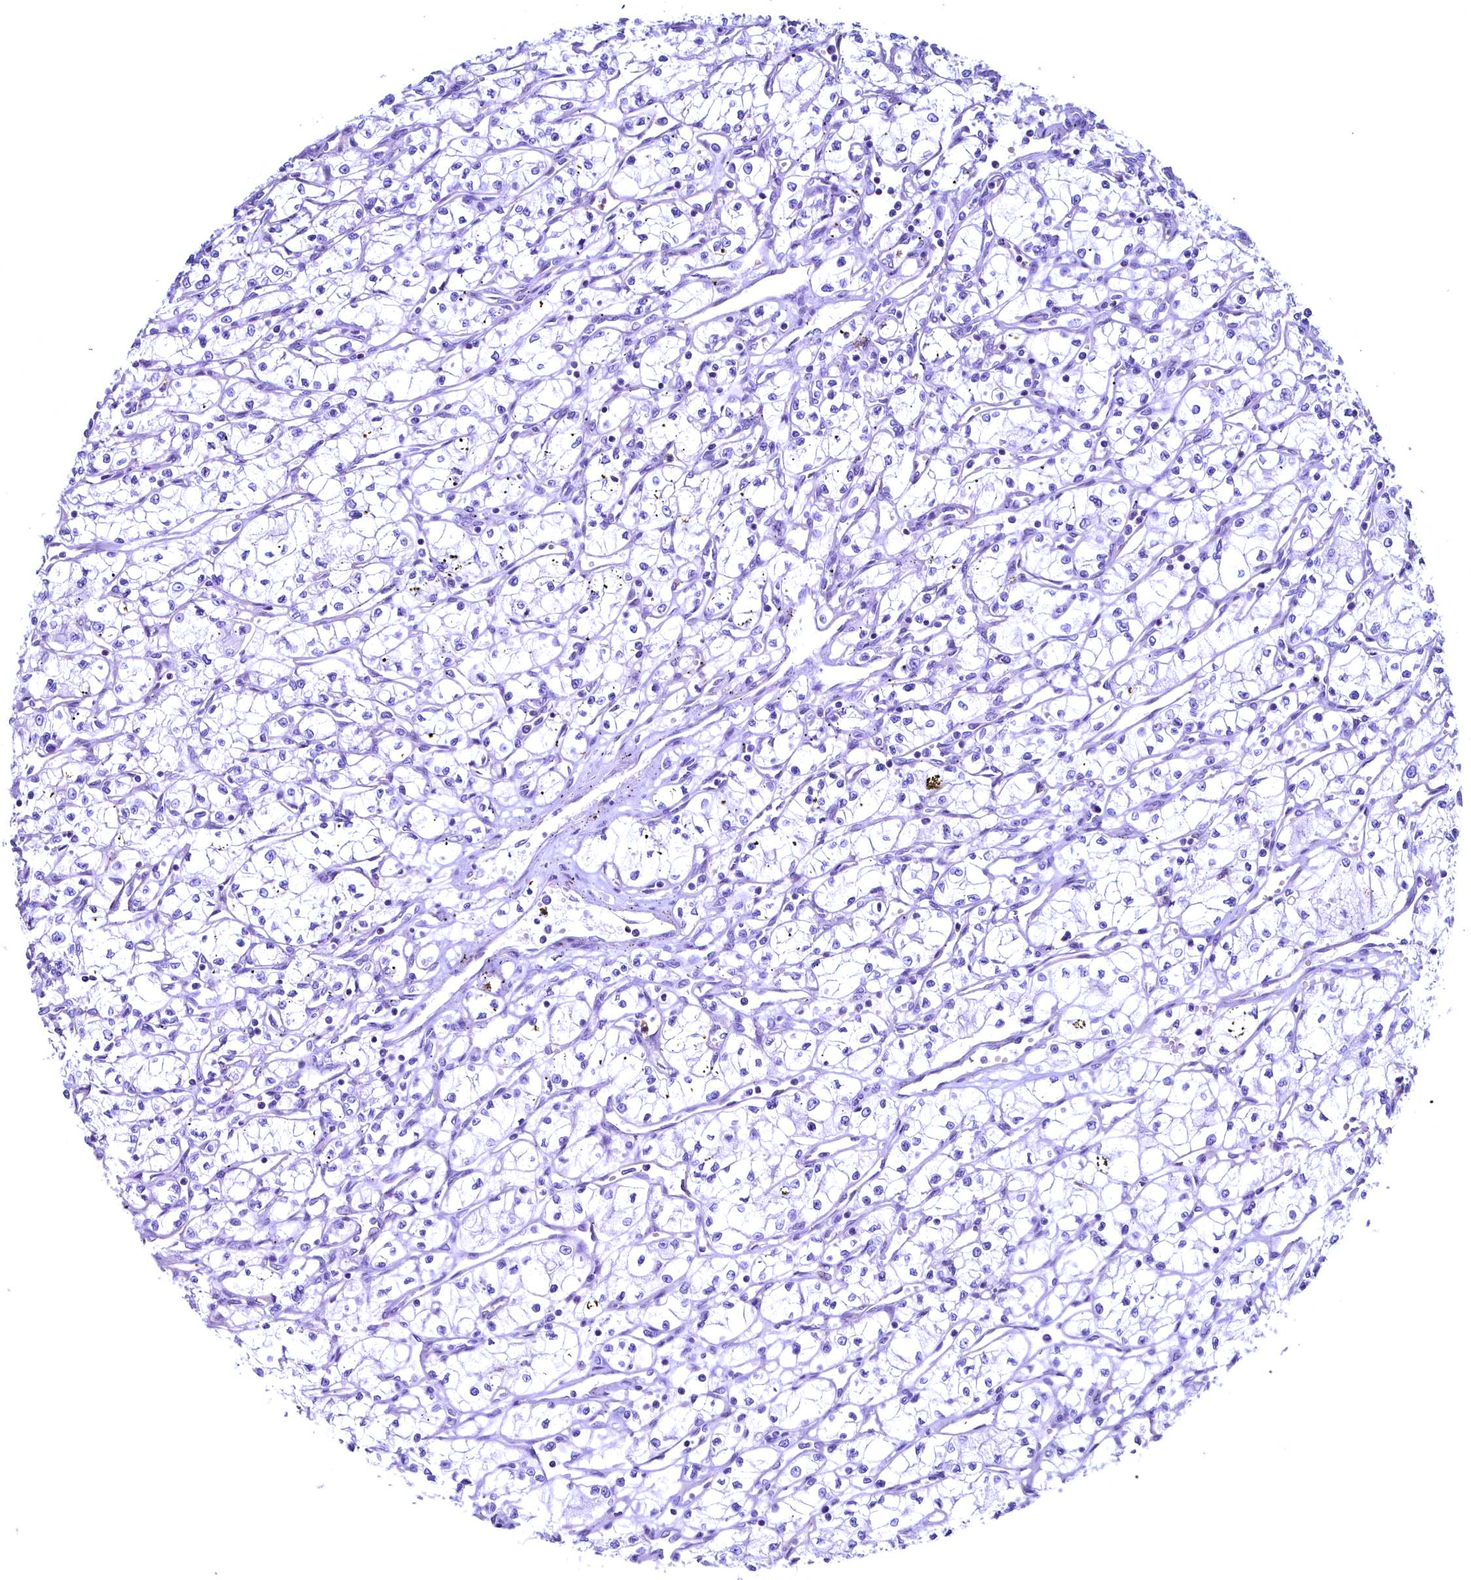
{"staining": {"intensity": "negative", "quantity": "none", "location": "none"}, "tissue": "renal cancer", "cell_type": "Tumor cells", "image_type": "cancer", "snomed": [{"axis": "morphology", "description": "Adenocarcinoma, NOS"}, {"axis": "topography", "description": "Kidney"}], "caption": "Tumor cells show no significant expression in renal adenocarcinoma.", "gene": "MAP1LC3A", "patient": {"sex": "male", "age": 59}}